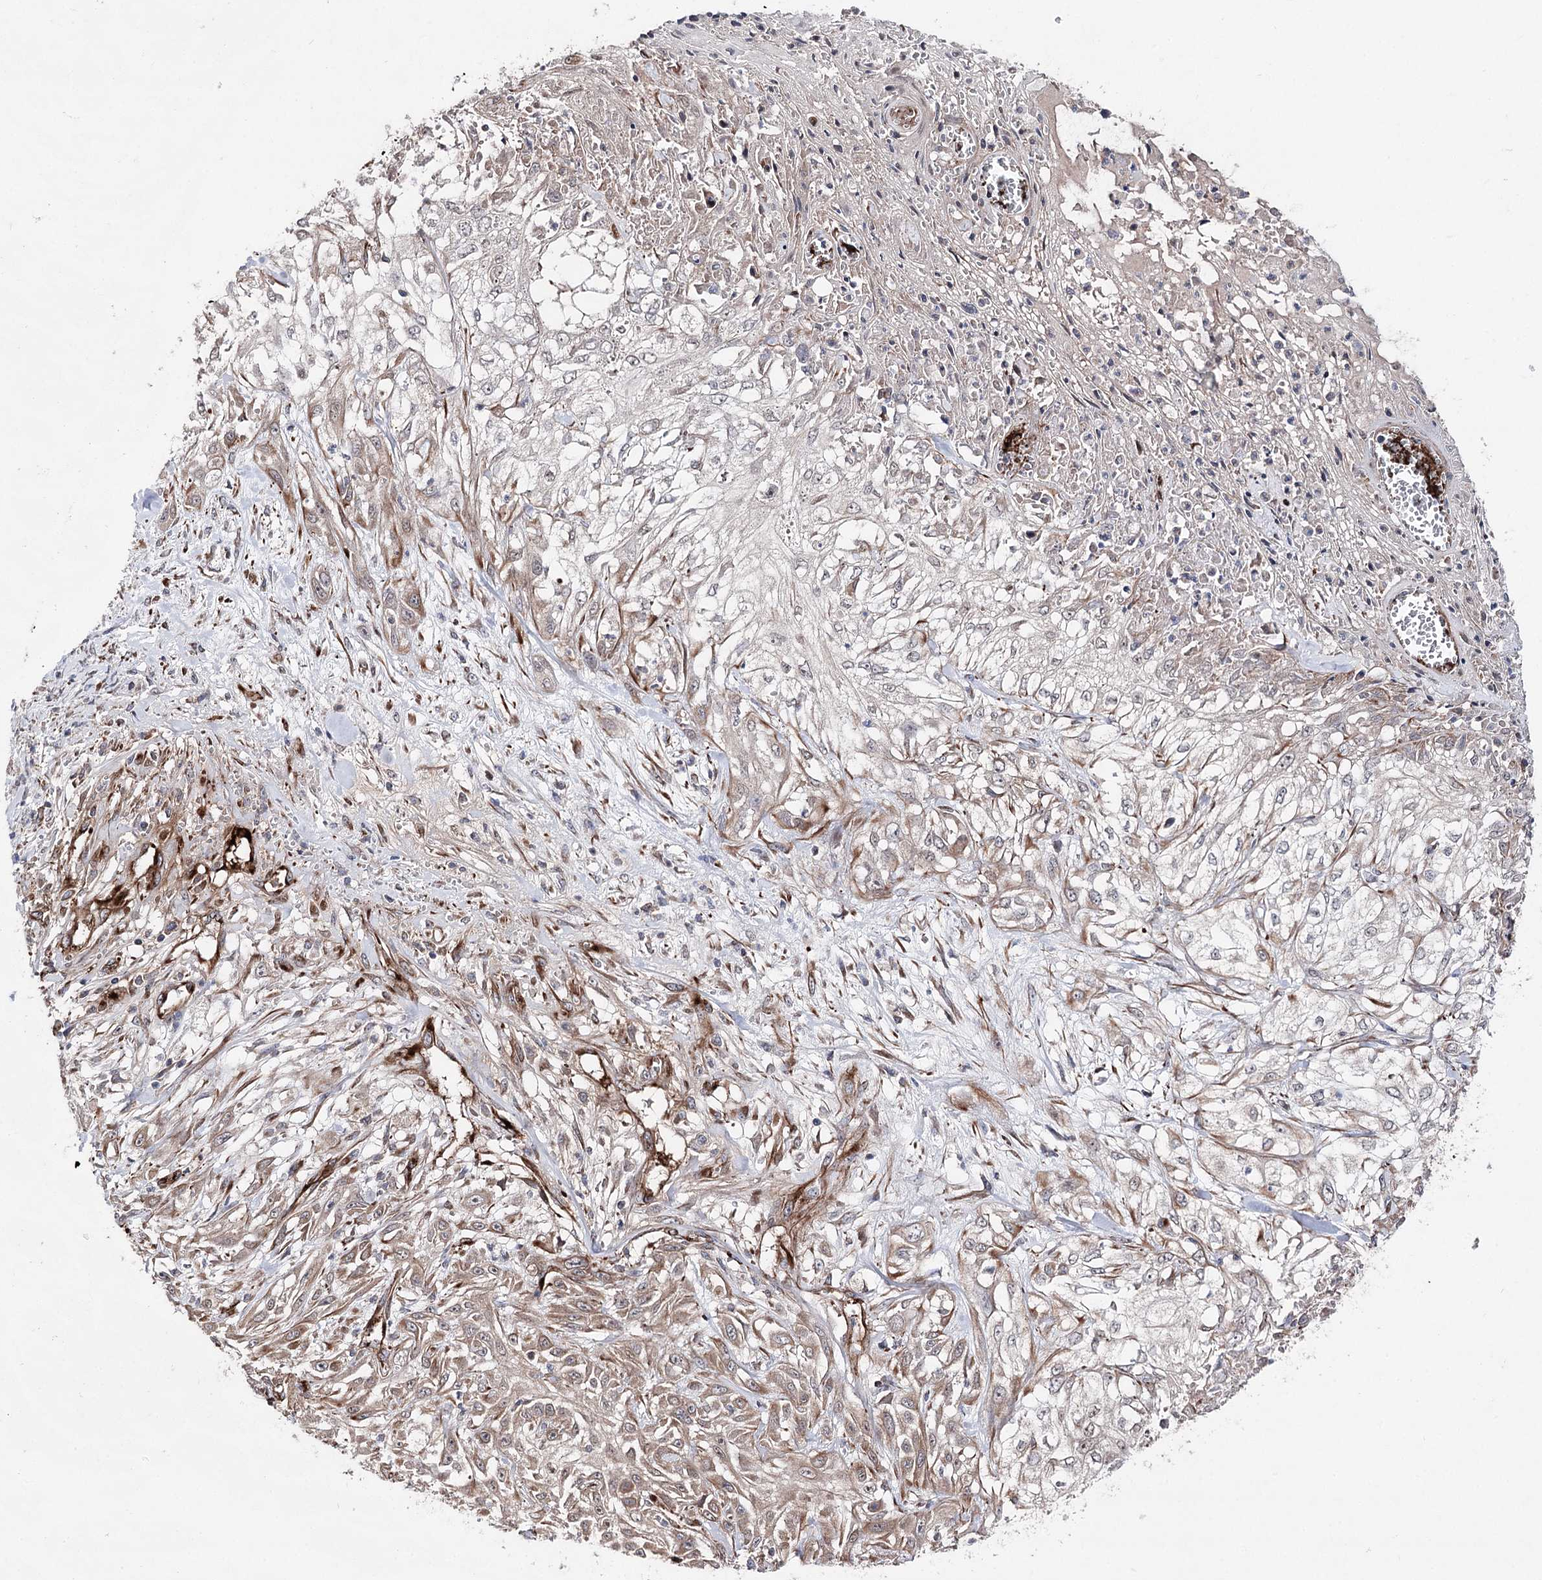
{"staining": {"intensity": "negative", "quantity": "none", "location": "none"}, "tissue": "skin cancer", "cell_type": "Tumor cells", "image_type": "cancer", "snomed": [{"axis": "morphology", "description": "Squamous cell carcinoma, NOS"}, {"axis": "morphology", "description": "Squamous cell carcinoma, metastatic, NOS"}, {"axis": "topography", "description": "Skin"}, {"axis": "topography", "description": "Lymph node"}], "caption": "Tumor cells show no significant protein expression in skin cancer (squamous cell carcinoma).", "gene": "MIB1", "patient": {"sex": "male", "age": 75}}